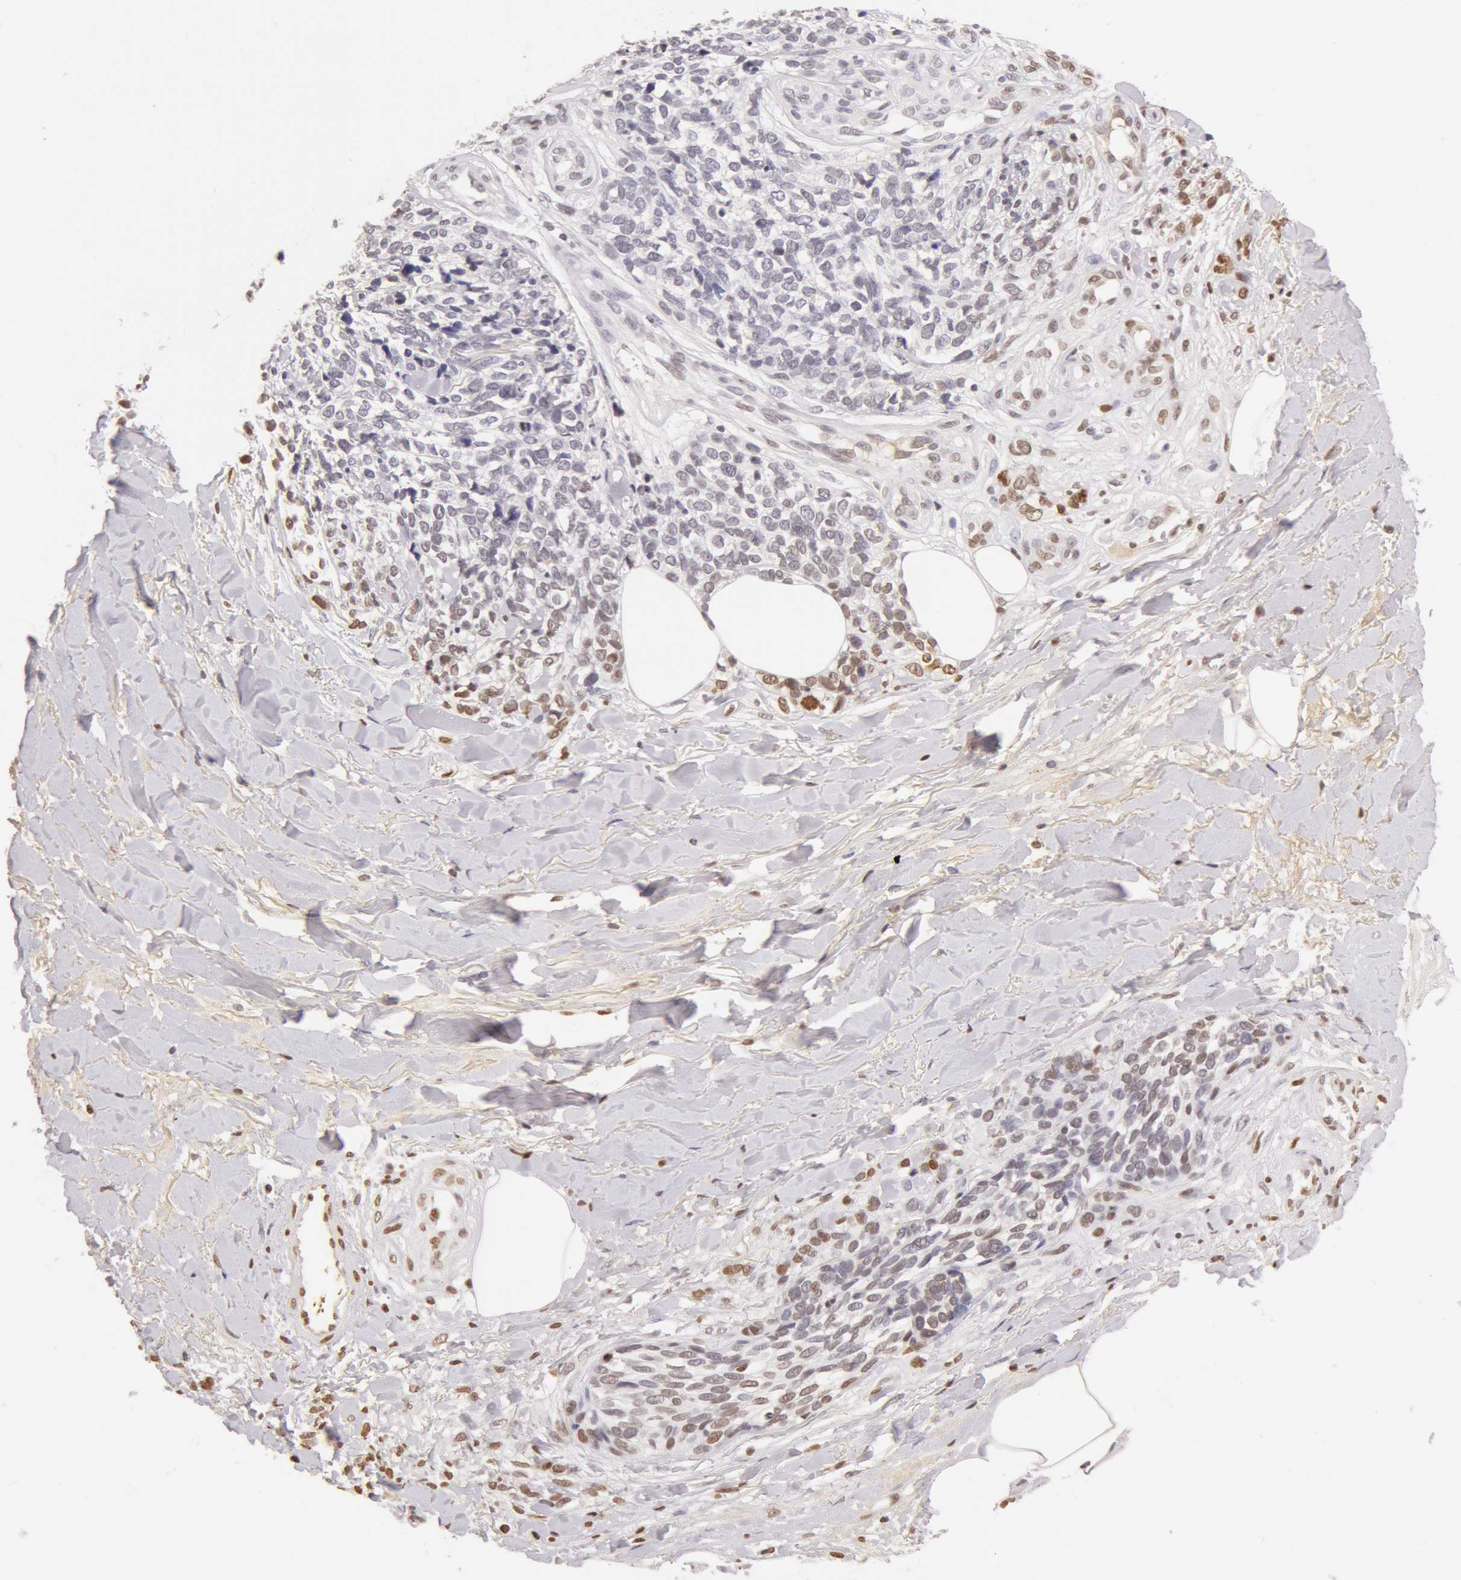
{"staining": {"intensity": "weak", "quantity": "<25%", "location": "nuclear"}, "tissue": "melanoma", "cell_type": "Tumor cells", "image_type": "cancer", "snomed": [{"axis": "morphology", "description": "Malignant melanoma, NOS"}, {"axis": "topography", "description": "Skin"}], "caption": "Micrograph shows no protein positivity in tumor cells of malignant melanoma tissue. (Brightfield microscopy of DAB immunohistochemistry at high magnification).", "gene": "AHSG", "patient": {"sex": "female", "age": 85}}